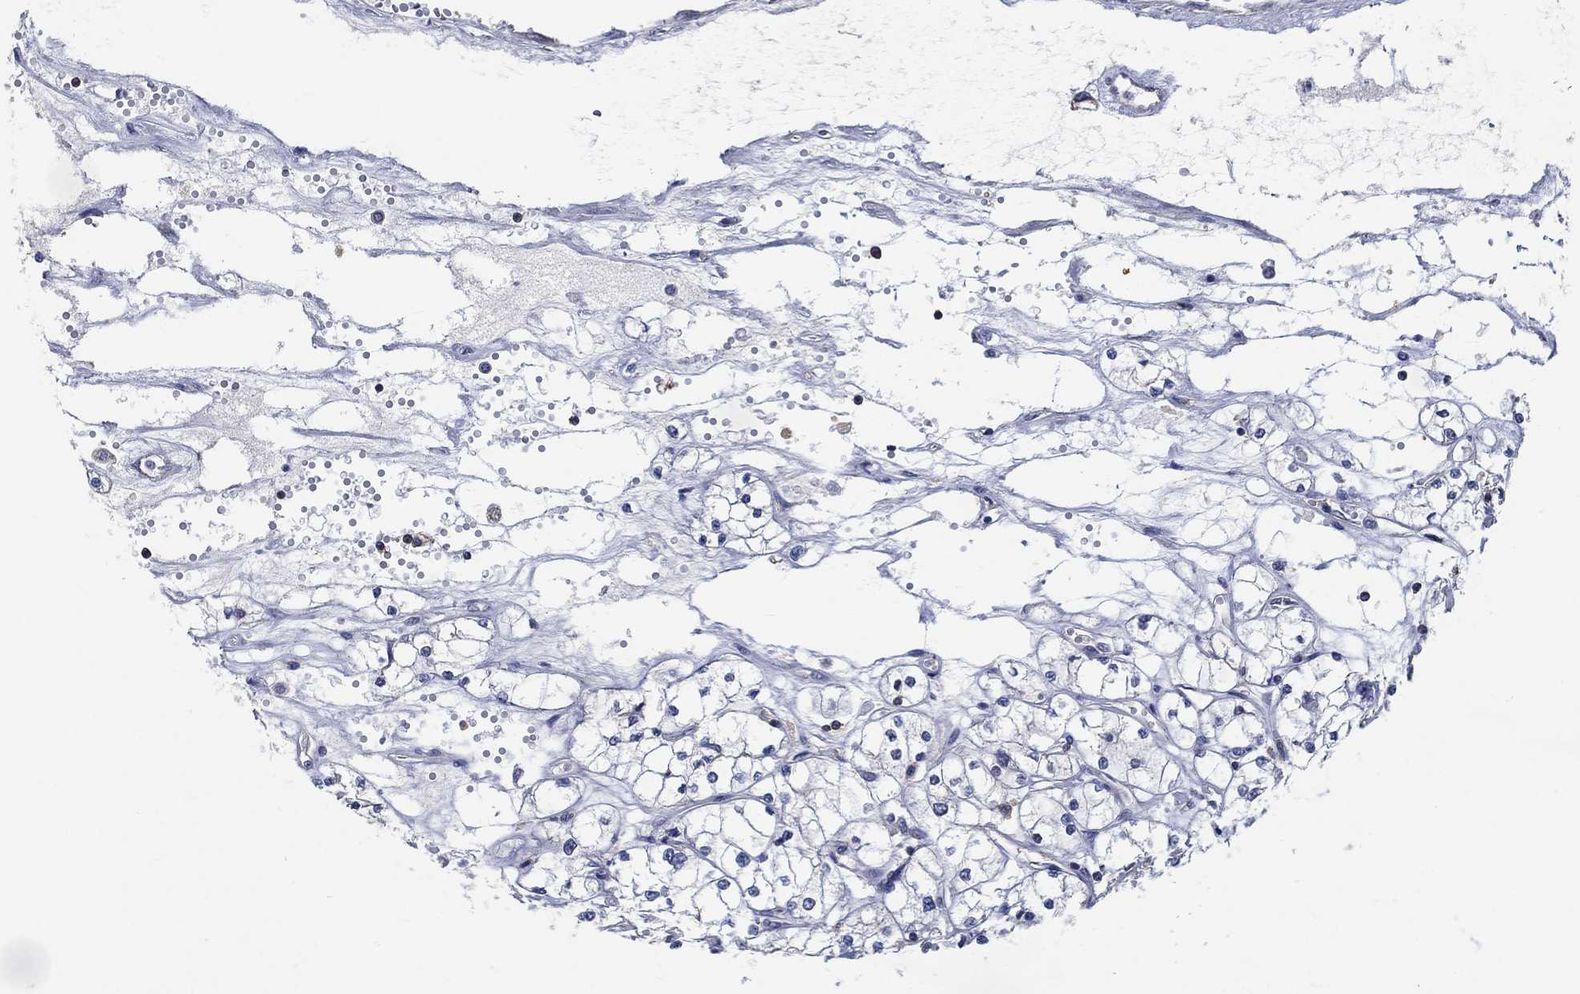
{"staining": {"intensity": "negative", "quantity": "none", "location": "none"}, "tissue": "renal cancer", "cell_type": "Tumor cells", "image_type": "cancer", "snomed": [{"axis": "morphology", "description": "Adenocarcinoma, NOS"}, {"axis": "topography", "description": "Kidney"}], "caption": "Tumor cells show no significant protein positivity in adenocarcinoma (renal).", "gene": "TNFAIP8L3", "patient": {"sex": "male", "age": 67}}